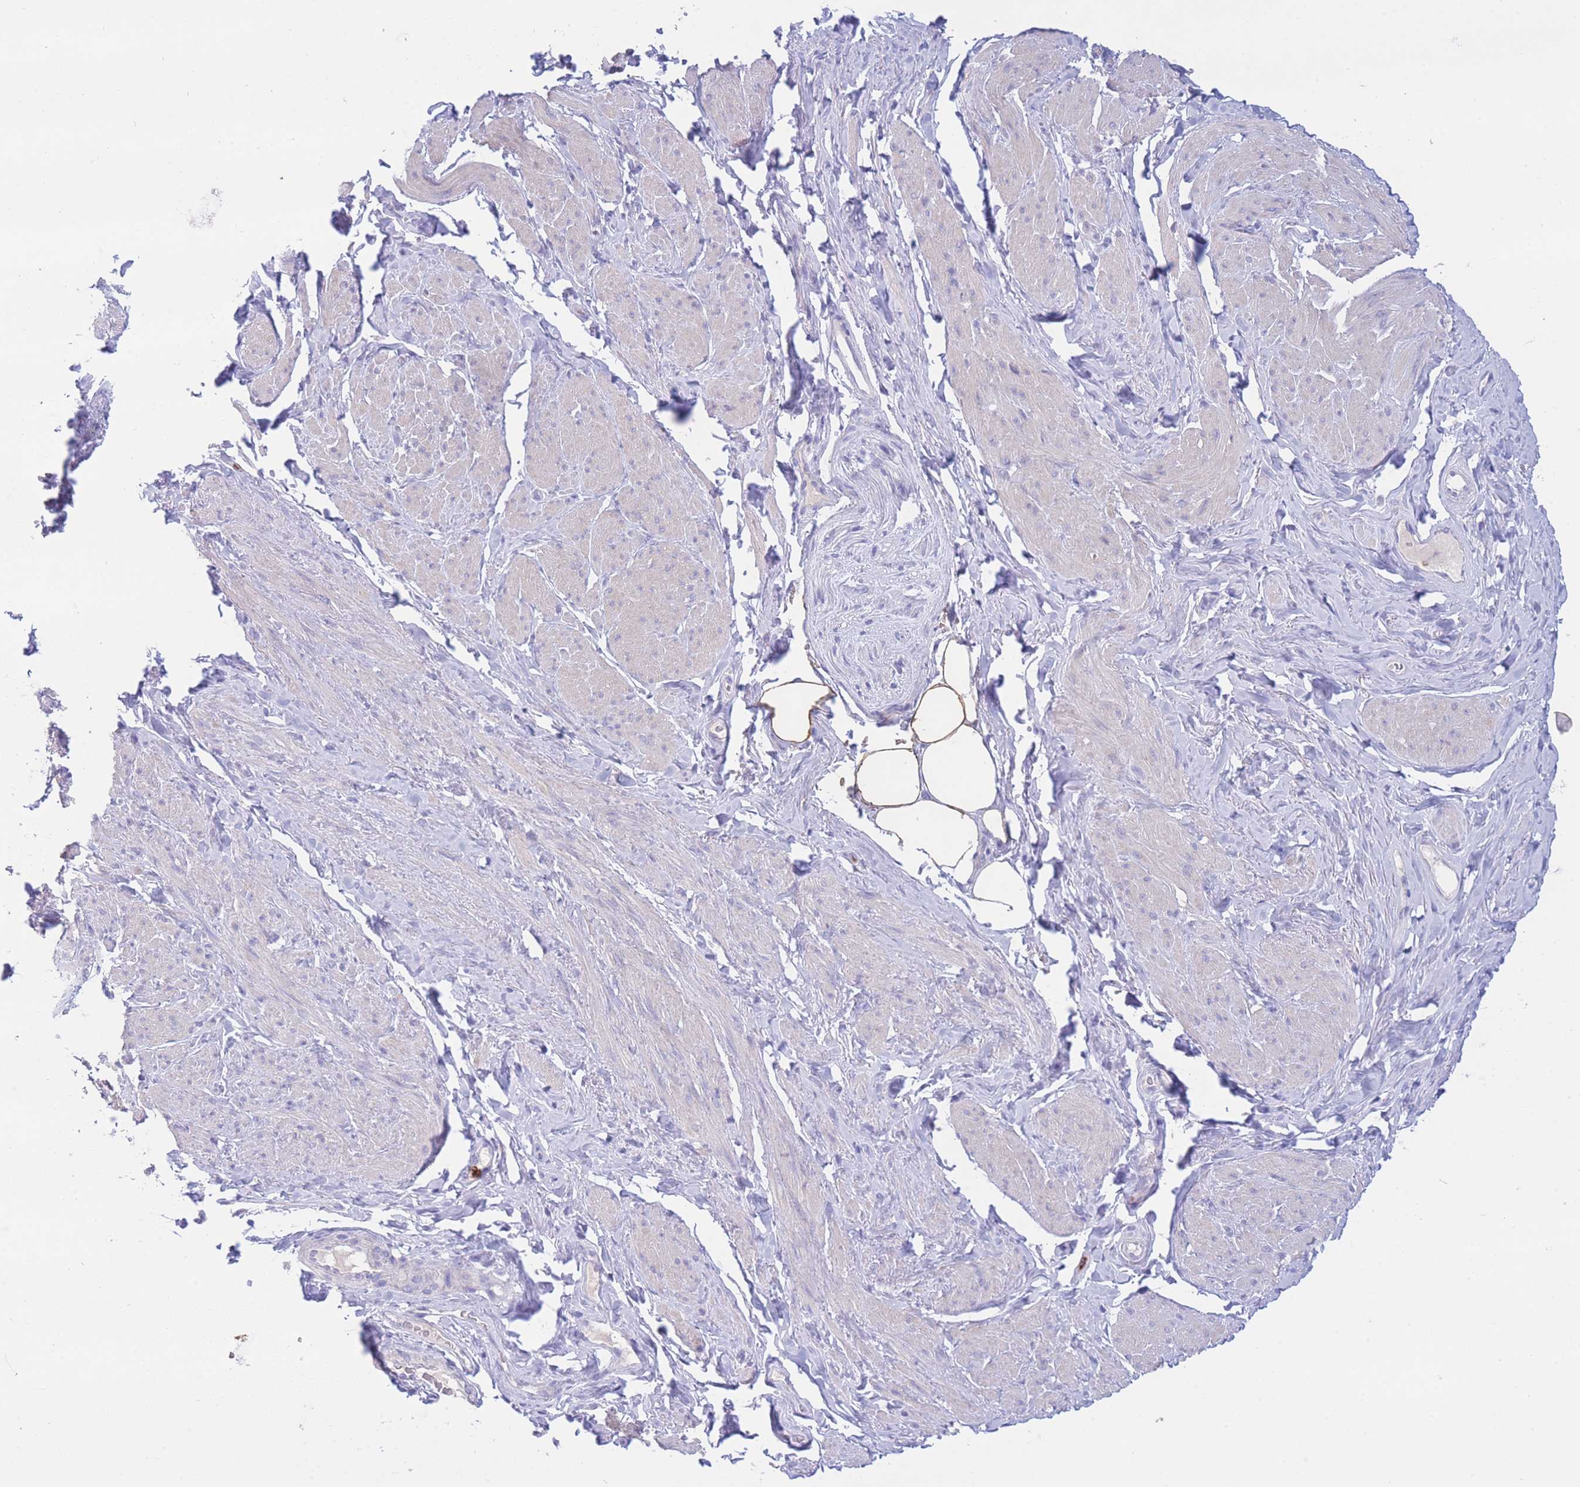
{"staining": {"intensity": "negative", "quantity": "none", "location": "none"}, "tissue": "smooth muscle", "cell_type": "Smooth muscle cells", "image_type": "normal", "snomed": [{"axis": "morphology", "description": "Normal tissue, NOS"}, {"axis": "topography", "description": "Smooth muscle"}, {"axis": "topography", "description": "Peripheral nerve tissue"}], "caption": "High power microscopy histopathology image of an immunohistochemistry image of unremarkable smooth muscle, revealing no significant staining in smooth muscle cells. (DAB immunohistochemistry (IHC) visualized using brightfield microscopy, high magnification).", "gene": "CENPM", "patient": {"sex": "male", "age": 69}}